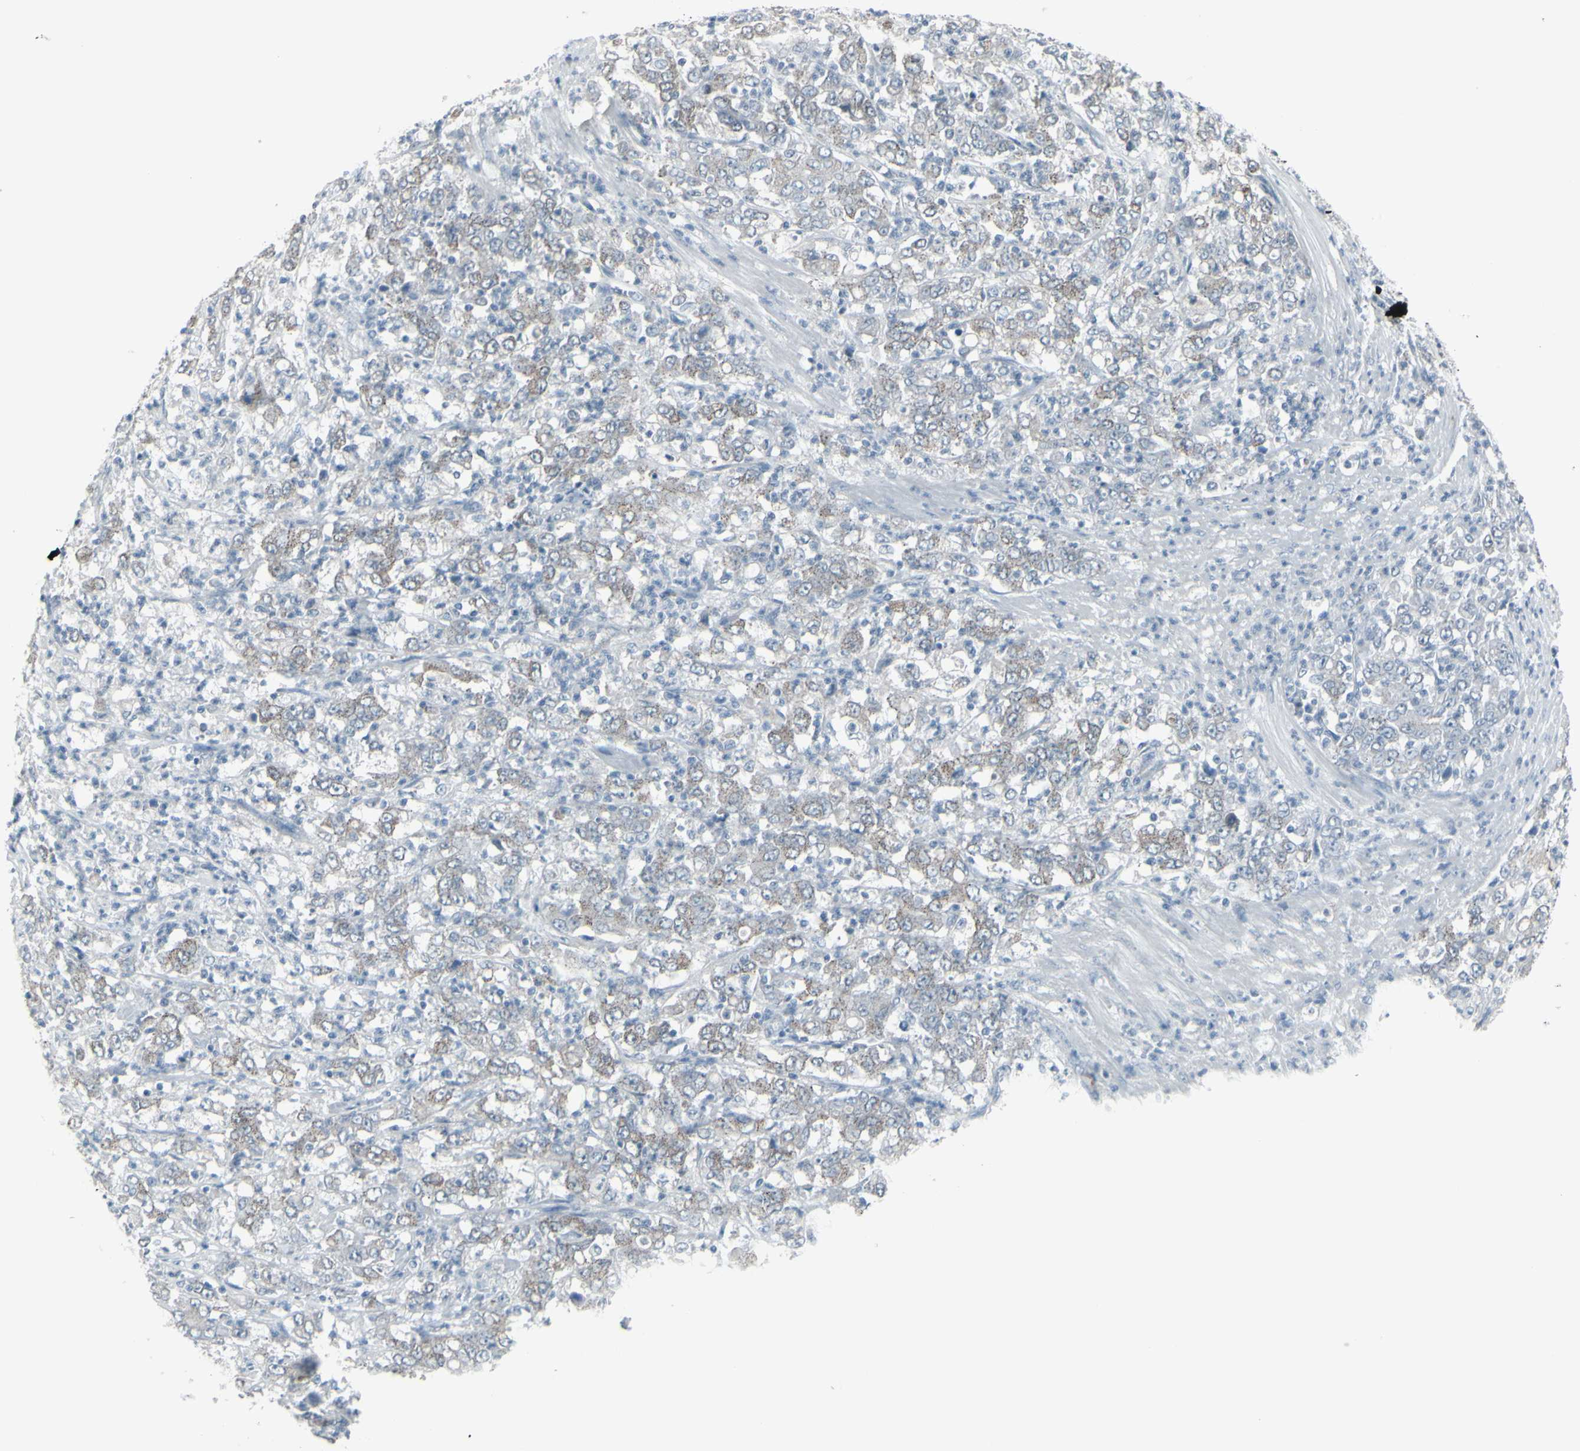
{"staining": {"intensity": "negative", "quantity": "none", "location": "none"}, "tissue": "stomach cancer", "cell_type": "Tumor cells", "image_type": "cancer", "snomed": [{"axis": "morphology", "description": "Adenocarcinoma, NOS"}, {"axis": "topography", "description": "Stomach, lower"}], "caption": "The micrograph reveals no significant positivity in tumor cells of stomach cancer (adenocarcinoma). The staining was performed using DAB (3,3'-diaminobenzidine) to visualize the protein expression in brown, while the nuclei were stained in blue with hematoxylin (Magnification: 20x).", "gene": "RAB3A", "patient": {"sex": "female", "age": 71}}